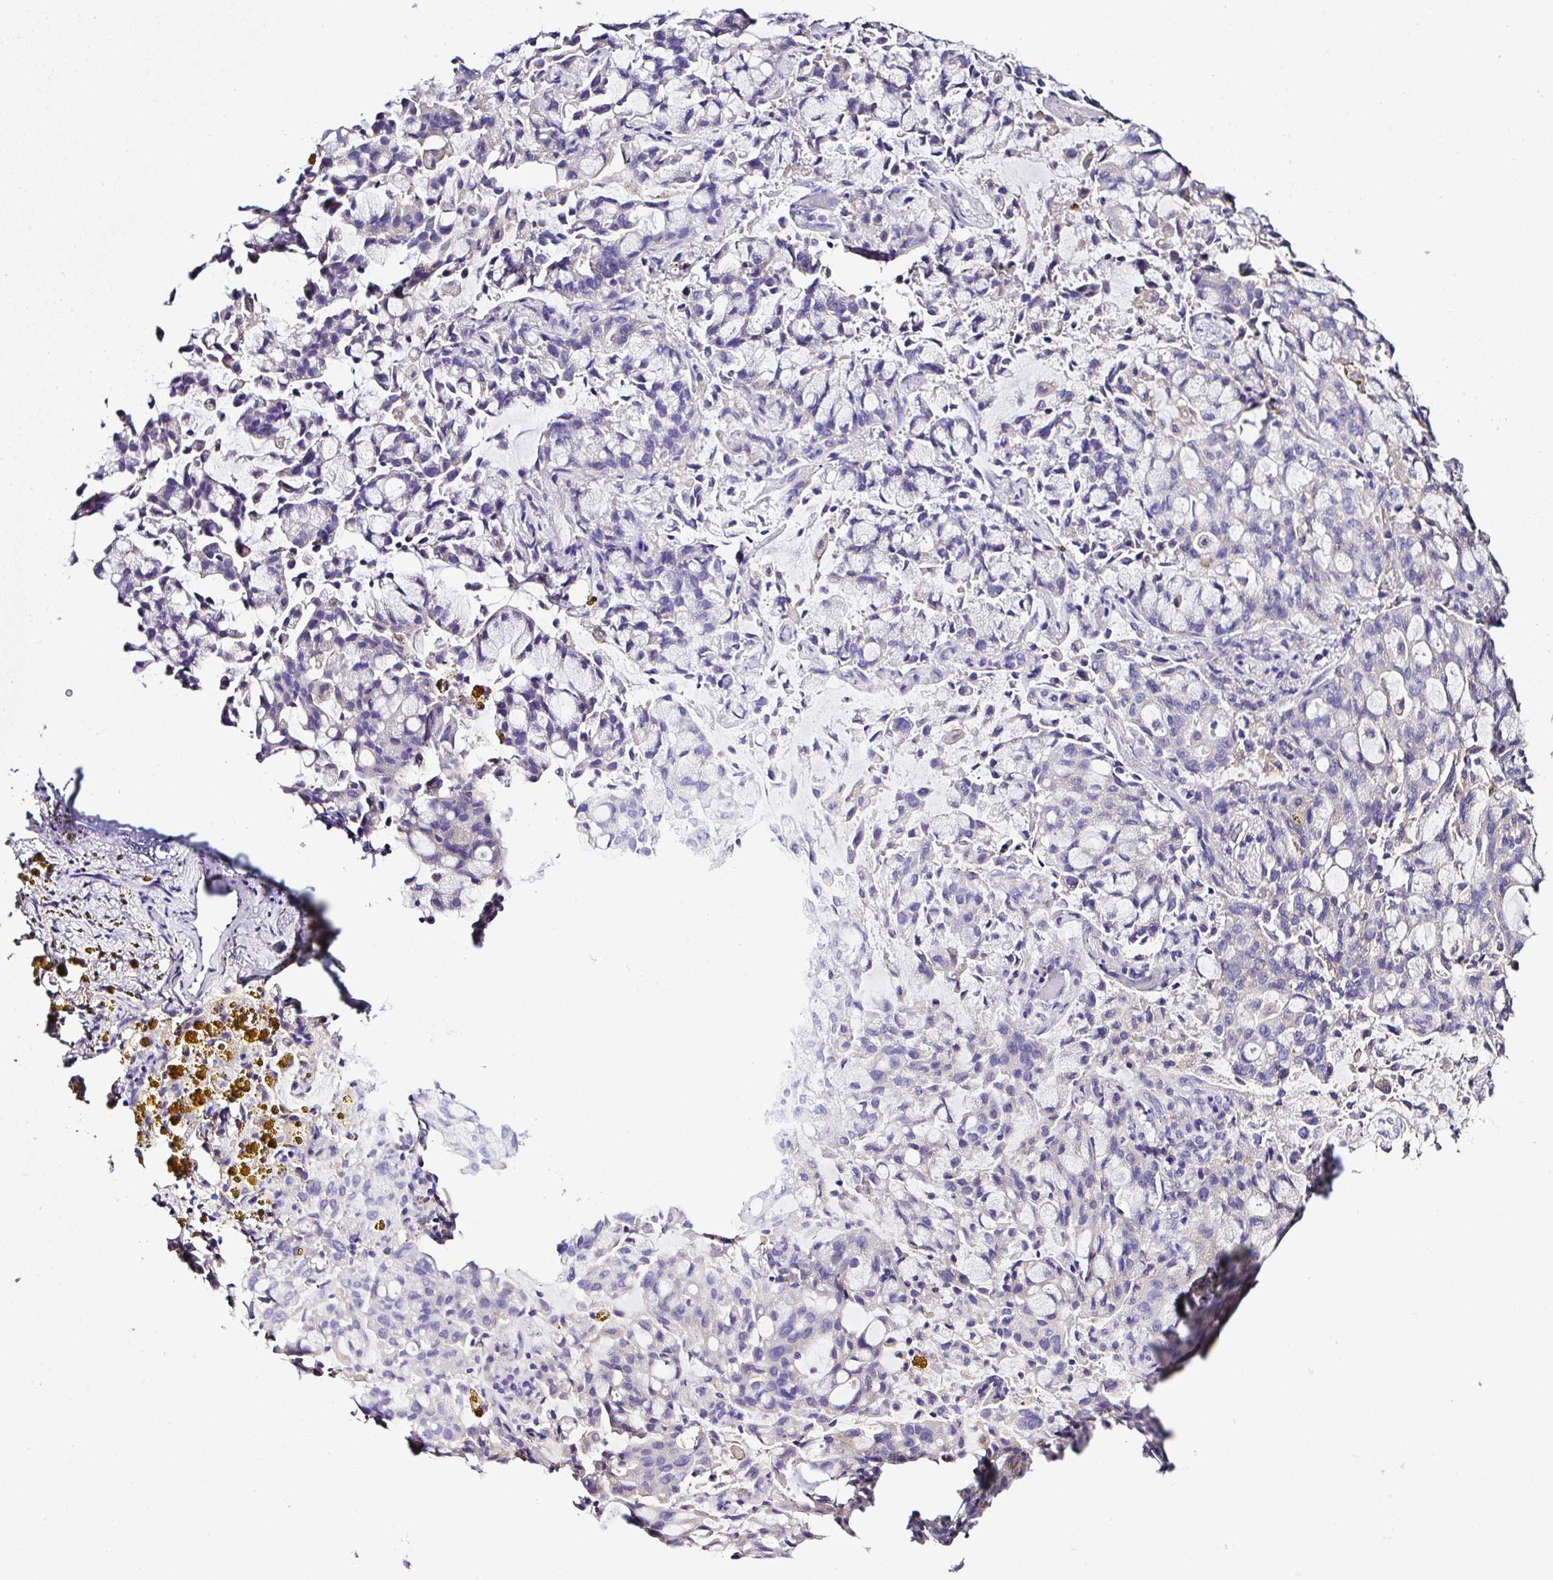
{"staining": {"intensity": "negative", "quantity": "none", "location": "none"}, "tissue": "lung cancer", "cell_type": "Tumor cells", "image_type": "cancer", "snomed": [{"axis": "morphology", "description": "Adenocarcinoma, NOS"}, {"axis": "topography", "description": "Lung"}], "caption": "Photomicrograph shows no significant protein staining in tumor cells of lung cancer. (Stains: DAB (3,3'-diaminobenzidine) immunohistochemistry with hematoxylin counter stain, Microscopy: brightfield microscopy at high magnification).", "gene": "OR4P4", "patient": {"sex": "female", "age": 44}}